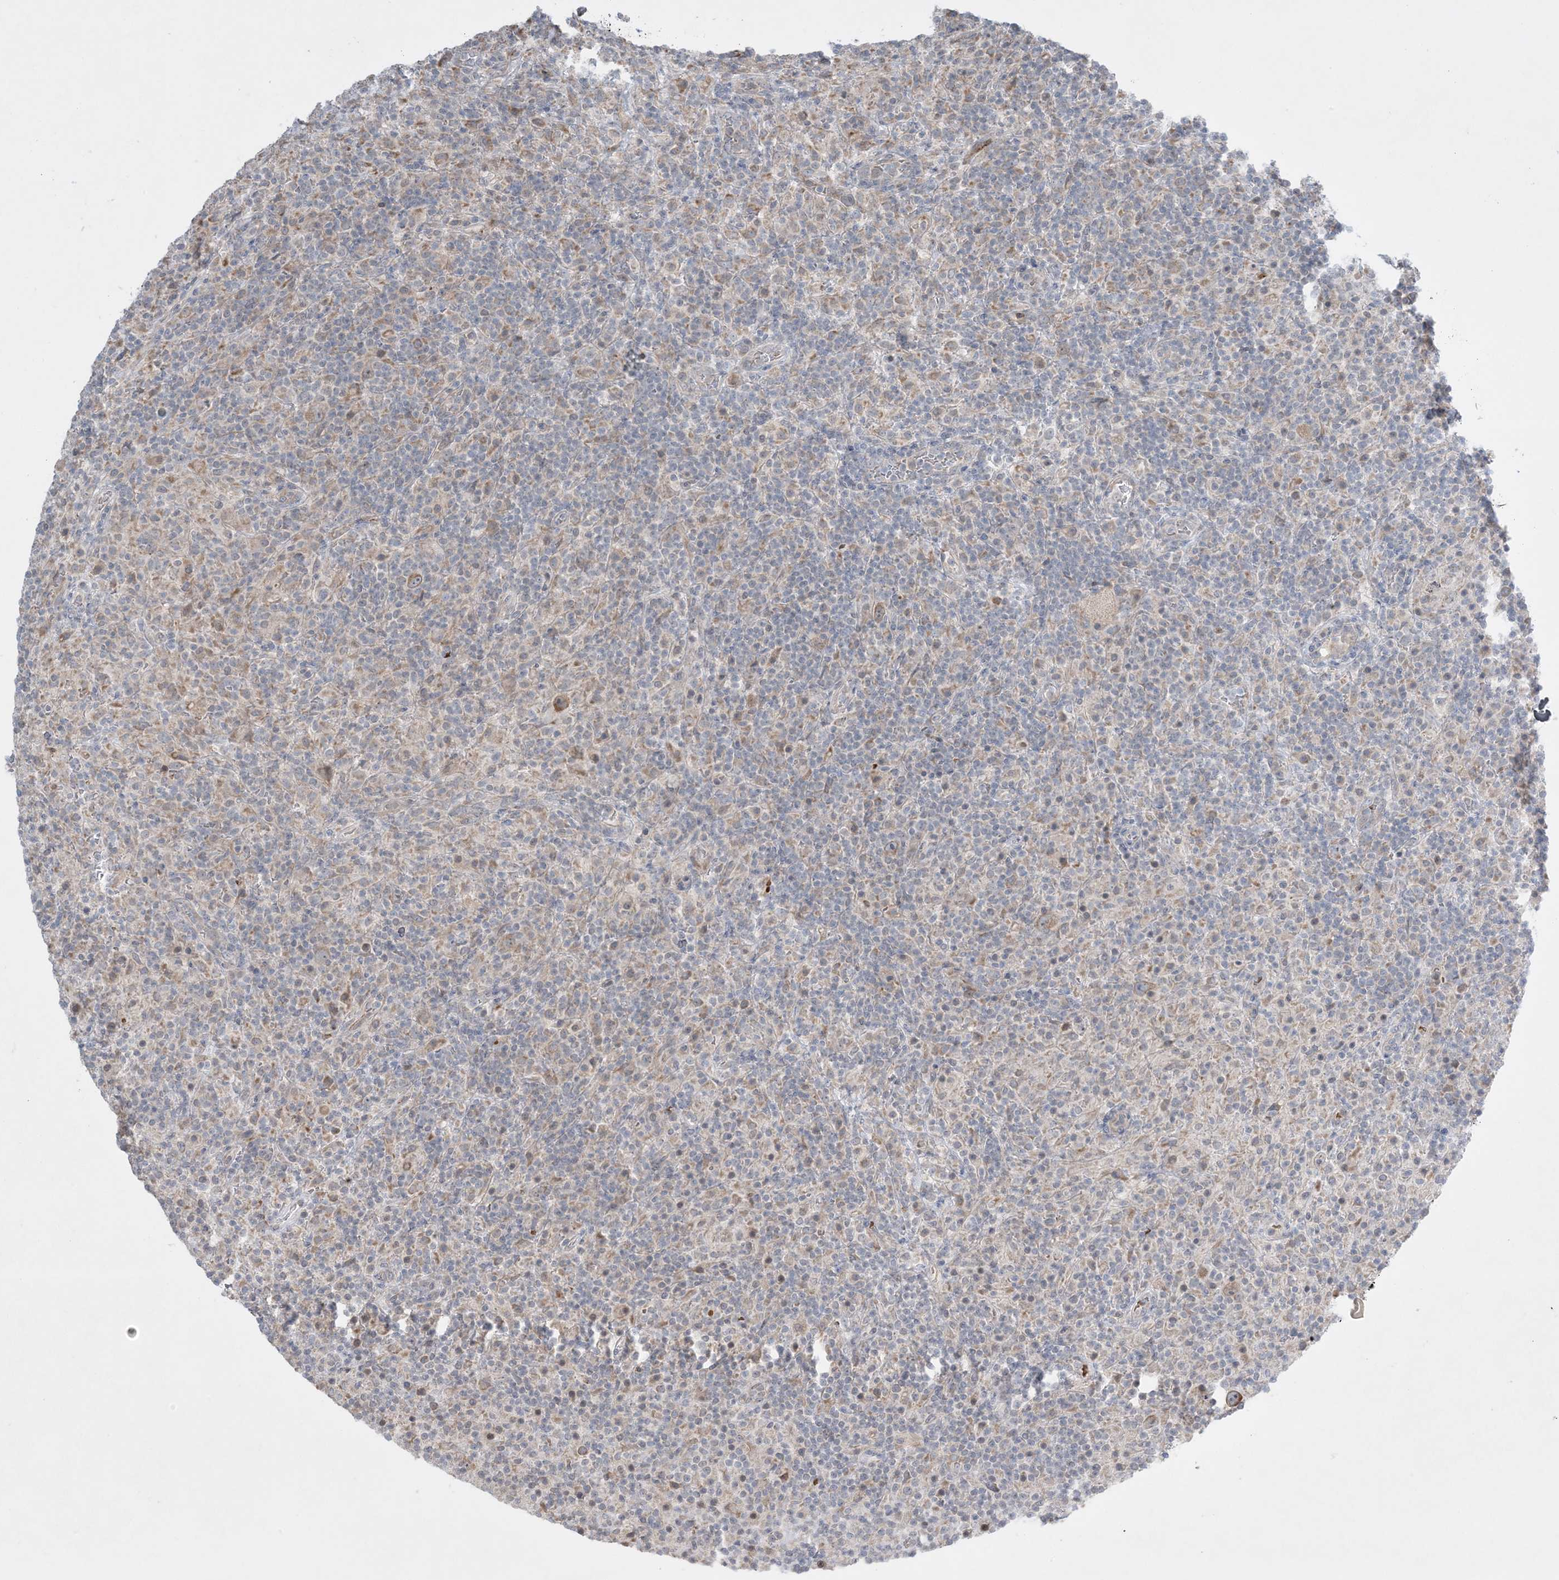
{"staining": {"intensity": "moderate", "quantity": ">75%", "location": "cytoplasmic/membranous"}, "tissue": "lymphoma", "cell_type": "Tumor cells", "image_type": "cancer", "snomed": [{"axis": "morphology", "description": "Hodgkin's disease, NOS"}, {"axis": "topography", "description": "Lymph node"}], "caption": "Moderate cytoplasmic/membranous protein positivity is present in about >75% of tumor cells in Hodgkin's disease. Using DAB (3,3'-diaminobenzidine) (brown) and hematoxylin (blue) stains, captured at high magnification using brightfield microscopy.", "gene": "MMGT1", "patient": {"sex": "male", "age": 70}}